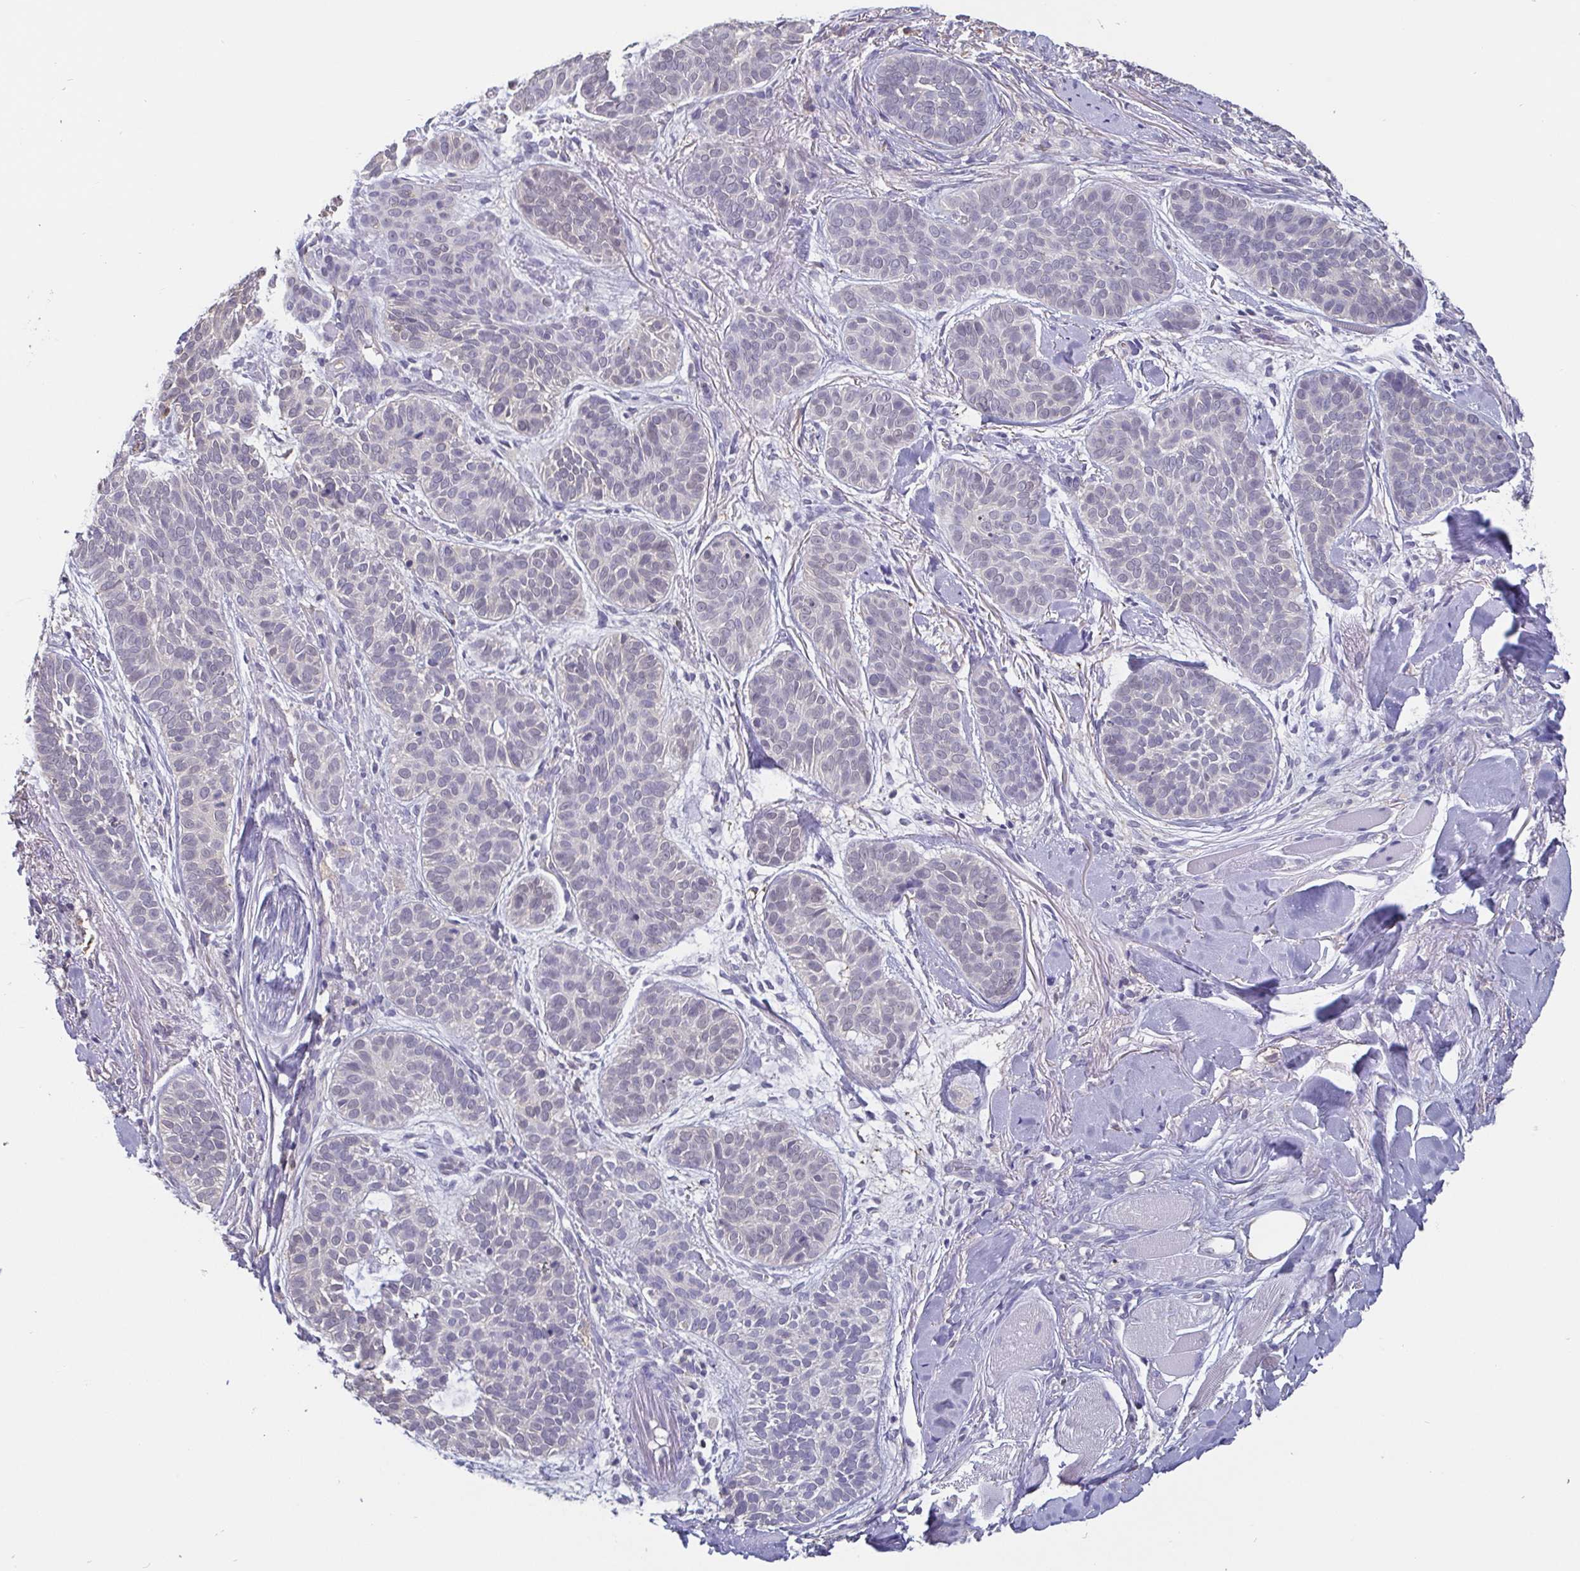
{"staining": {"intensity": "negative", "quantity": "none", "location": "none"}, "tissue": "skin cancer", "cell_type": "Tumor cells", "image_type": "cancer", "snomed": [{"axis": "morphology", "description": "Basal cell carcinoma"}, {"axis": "topography", "description": "Skin"}, {"axis": "topography", "description": "Skin of nose"}], "caption": "A histopathology image of skin cancer (basal cell carcinoma) stained for a protein shows no brown staining in tumor cells.", "gene": "IDH1", "patient": {"sex": "female", "age": 81}}